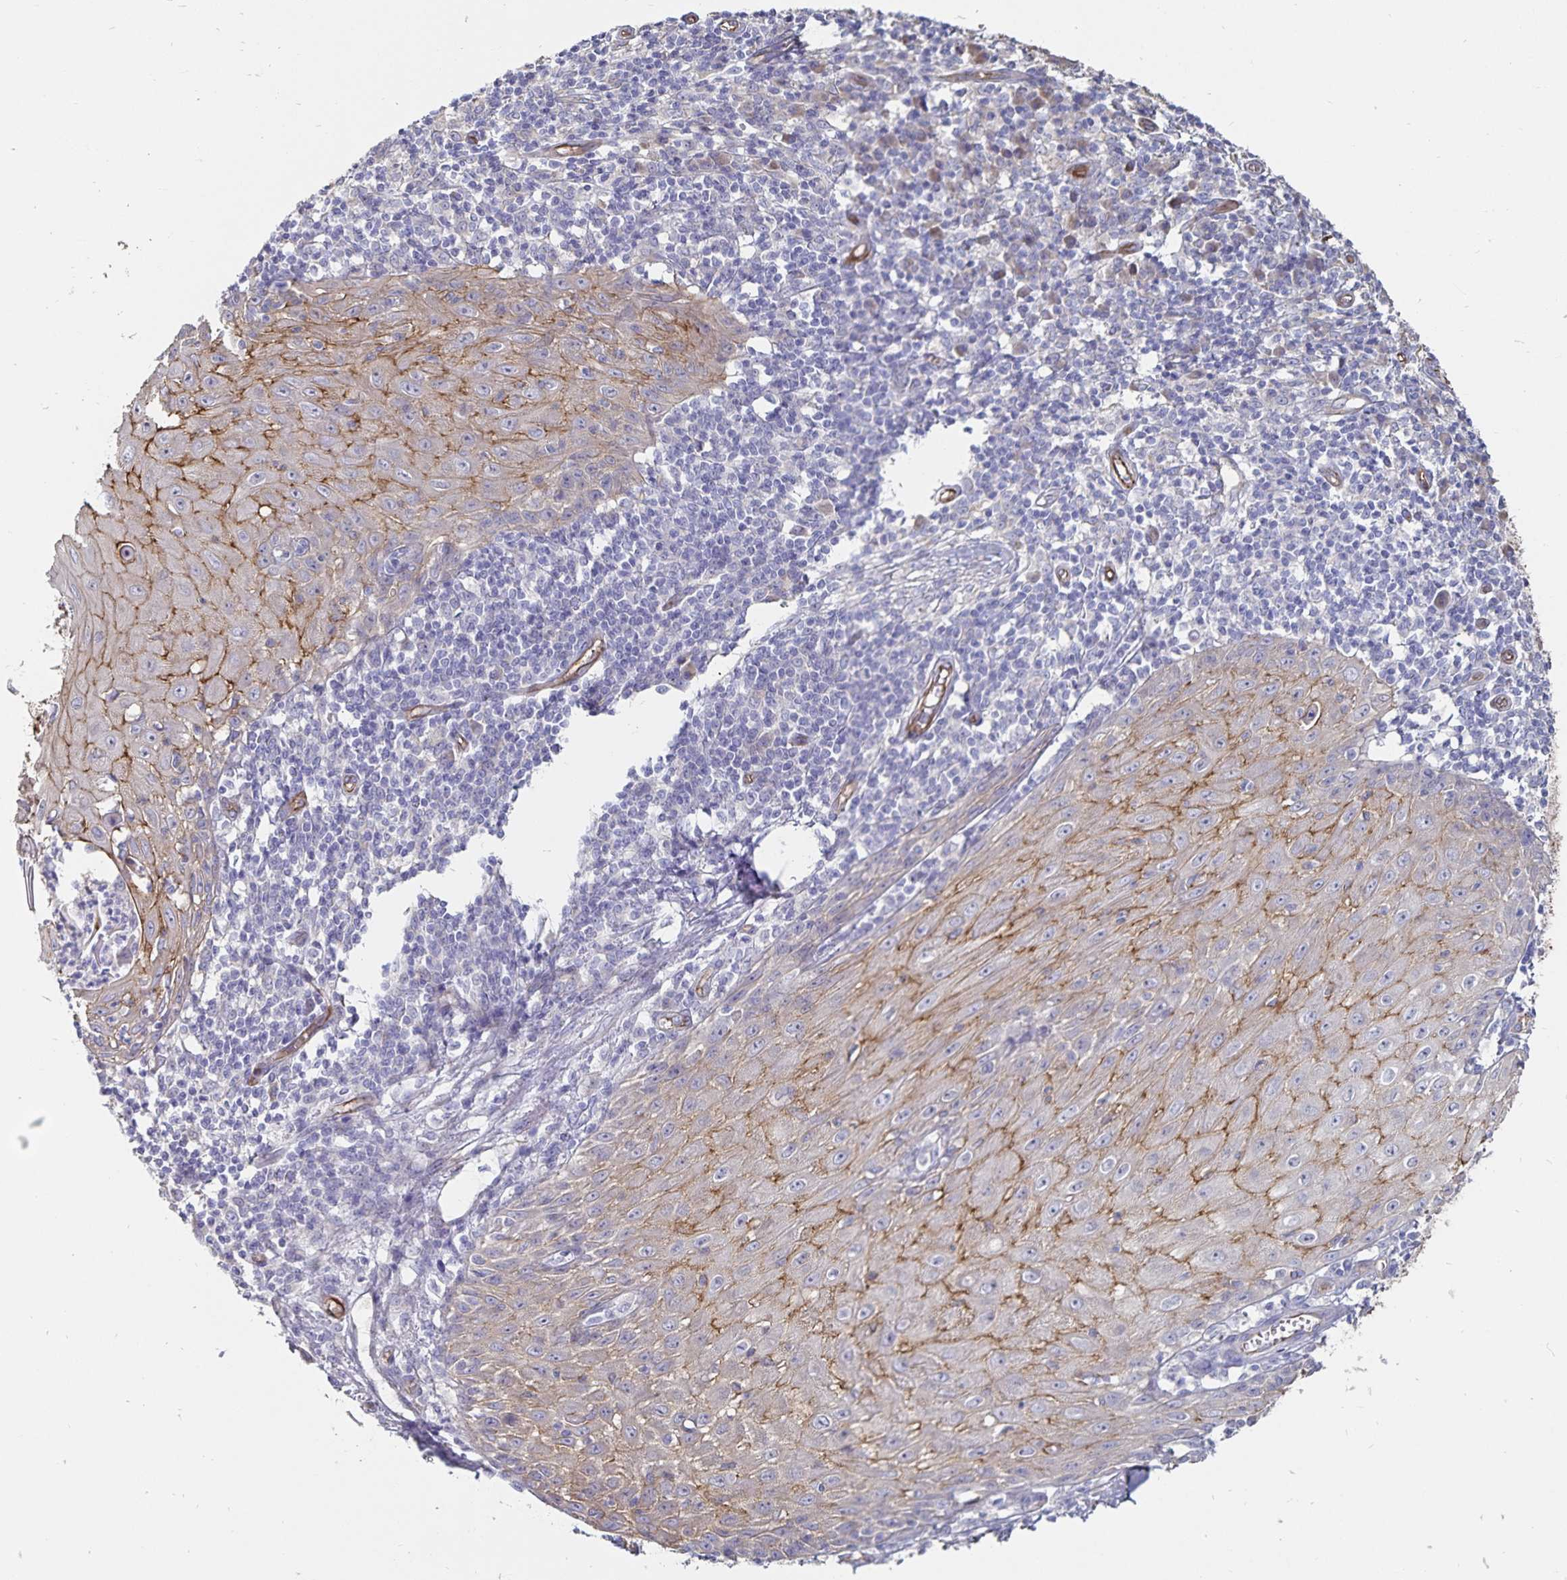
{"staining": {"intensity": "moderate", "quantity": ">75%", "location": "cytoplasmic/membranous"}, "tissue": "skin cancer", "cell_type": "Tumor cells", "image_type": "cancer", "snomed": [{"axis": "morphology", "description": "Squamous cell carcinoma, NOS"}, {"axis": "topography", "description": "Skin"}], "caption": "IHC image of neoplastic tissue: skin cancer (squamous cell carcinoma) stained using immunohistochemistry (IHC) demonstrates medium levels of moderate protein expression localized specifically in the cytoplasmic/membranous of tumor cells, appearing as a cytoplasmic/membranous brown color.", "gene": "SSTR1", "patient": {"sex": "female", "age": 73}}